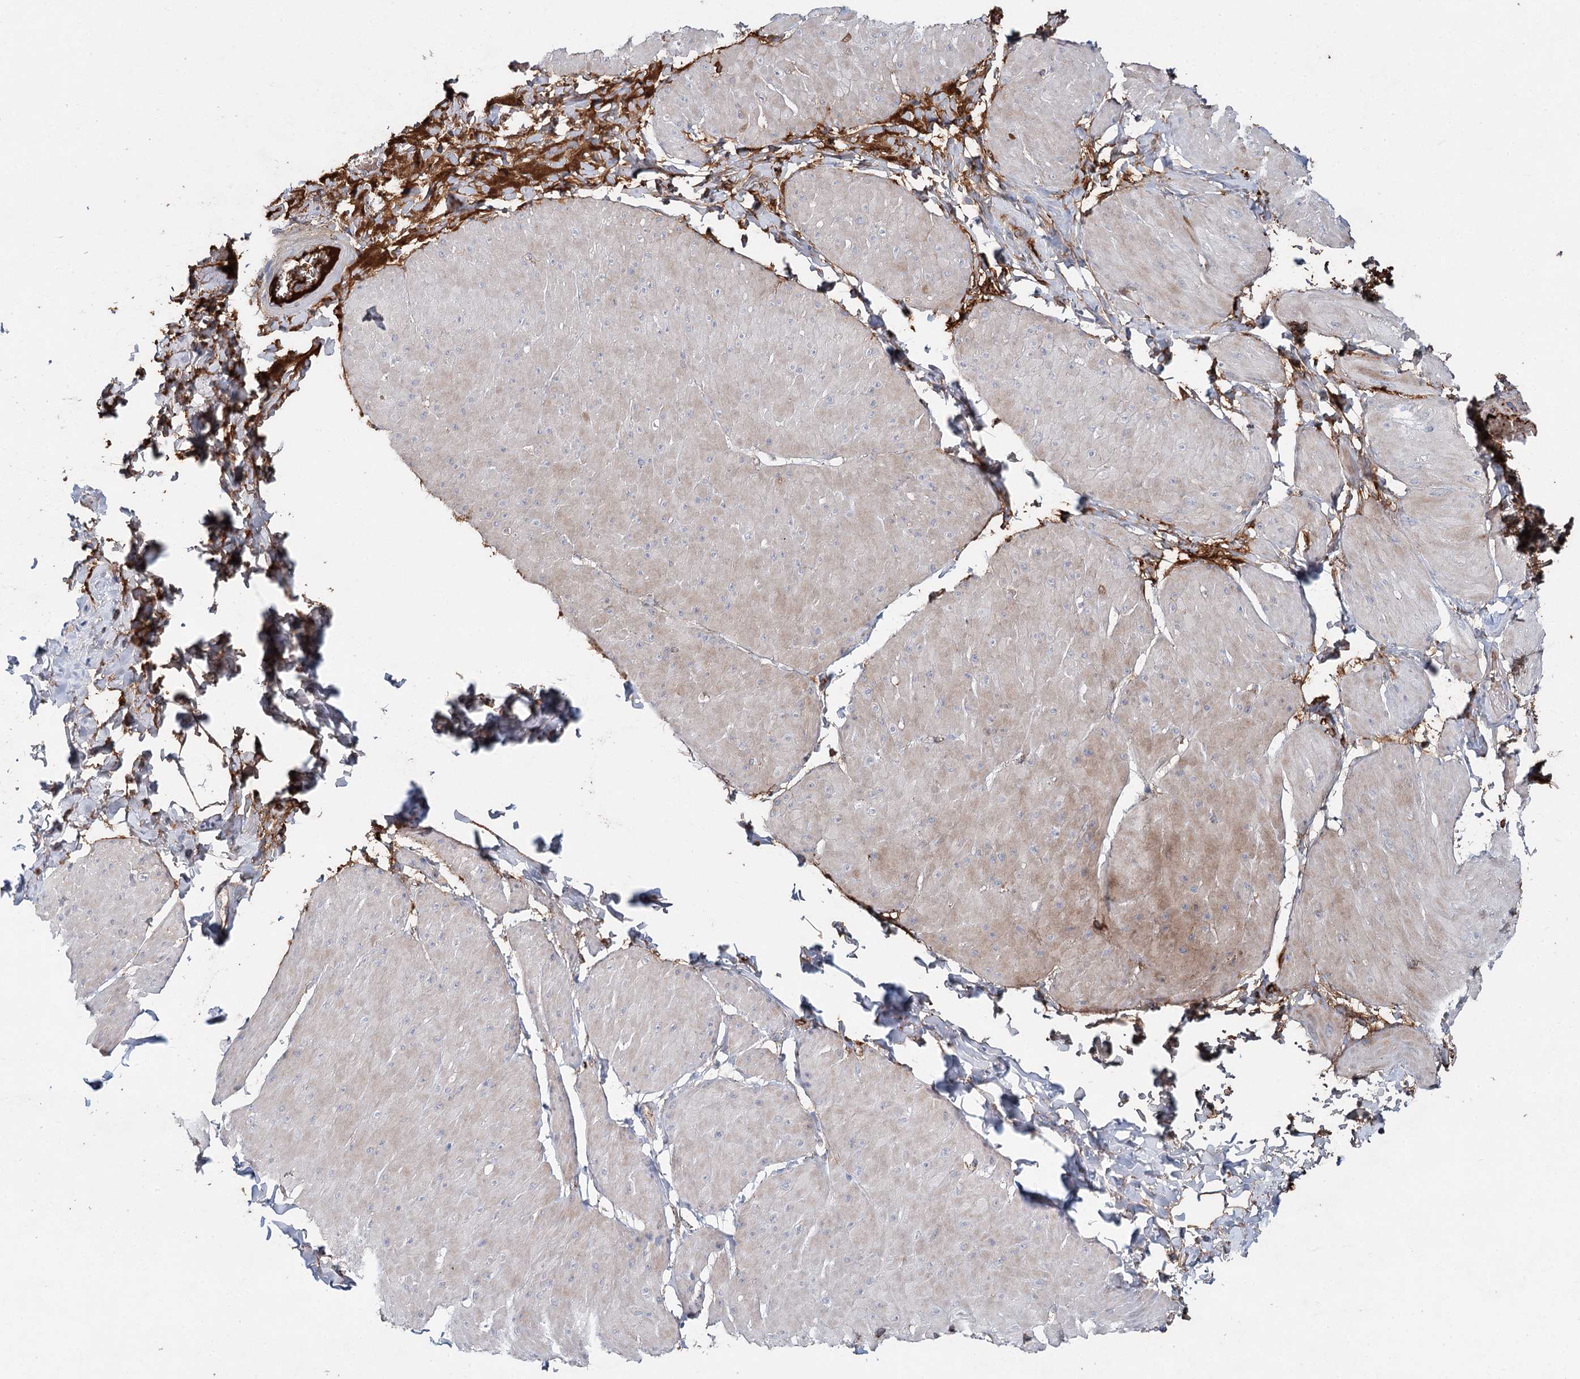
{"staining": {"intensity": "weak", "quantity": "<25%", "location": "cytoplasmic/membranous"}, "tissue": "smooth muscle", "cell_type": "Smooth muscle cells", "image_type": "normal", "snomed": [{"axis": "morphology", "description": "Urothelial carcinoma, High grade"}, {"axis": "topography", "description": "Urinary bladder"}], "caption": "High power microscopy micrograph of an IHC photomicrograph of normal smooth muscle, revealing no significant positivity in smooth muscle cells. Brightfield microscopy of immunohistochemistry (IHC) stained with DAB (3,3'-diaminobenzidine) (brown) and hematoxylin (blue), captured at high magnification.", "gene": "ALKBH8", "patient": {"sex": "male", "age": 46}}